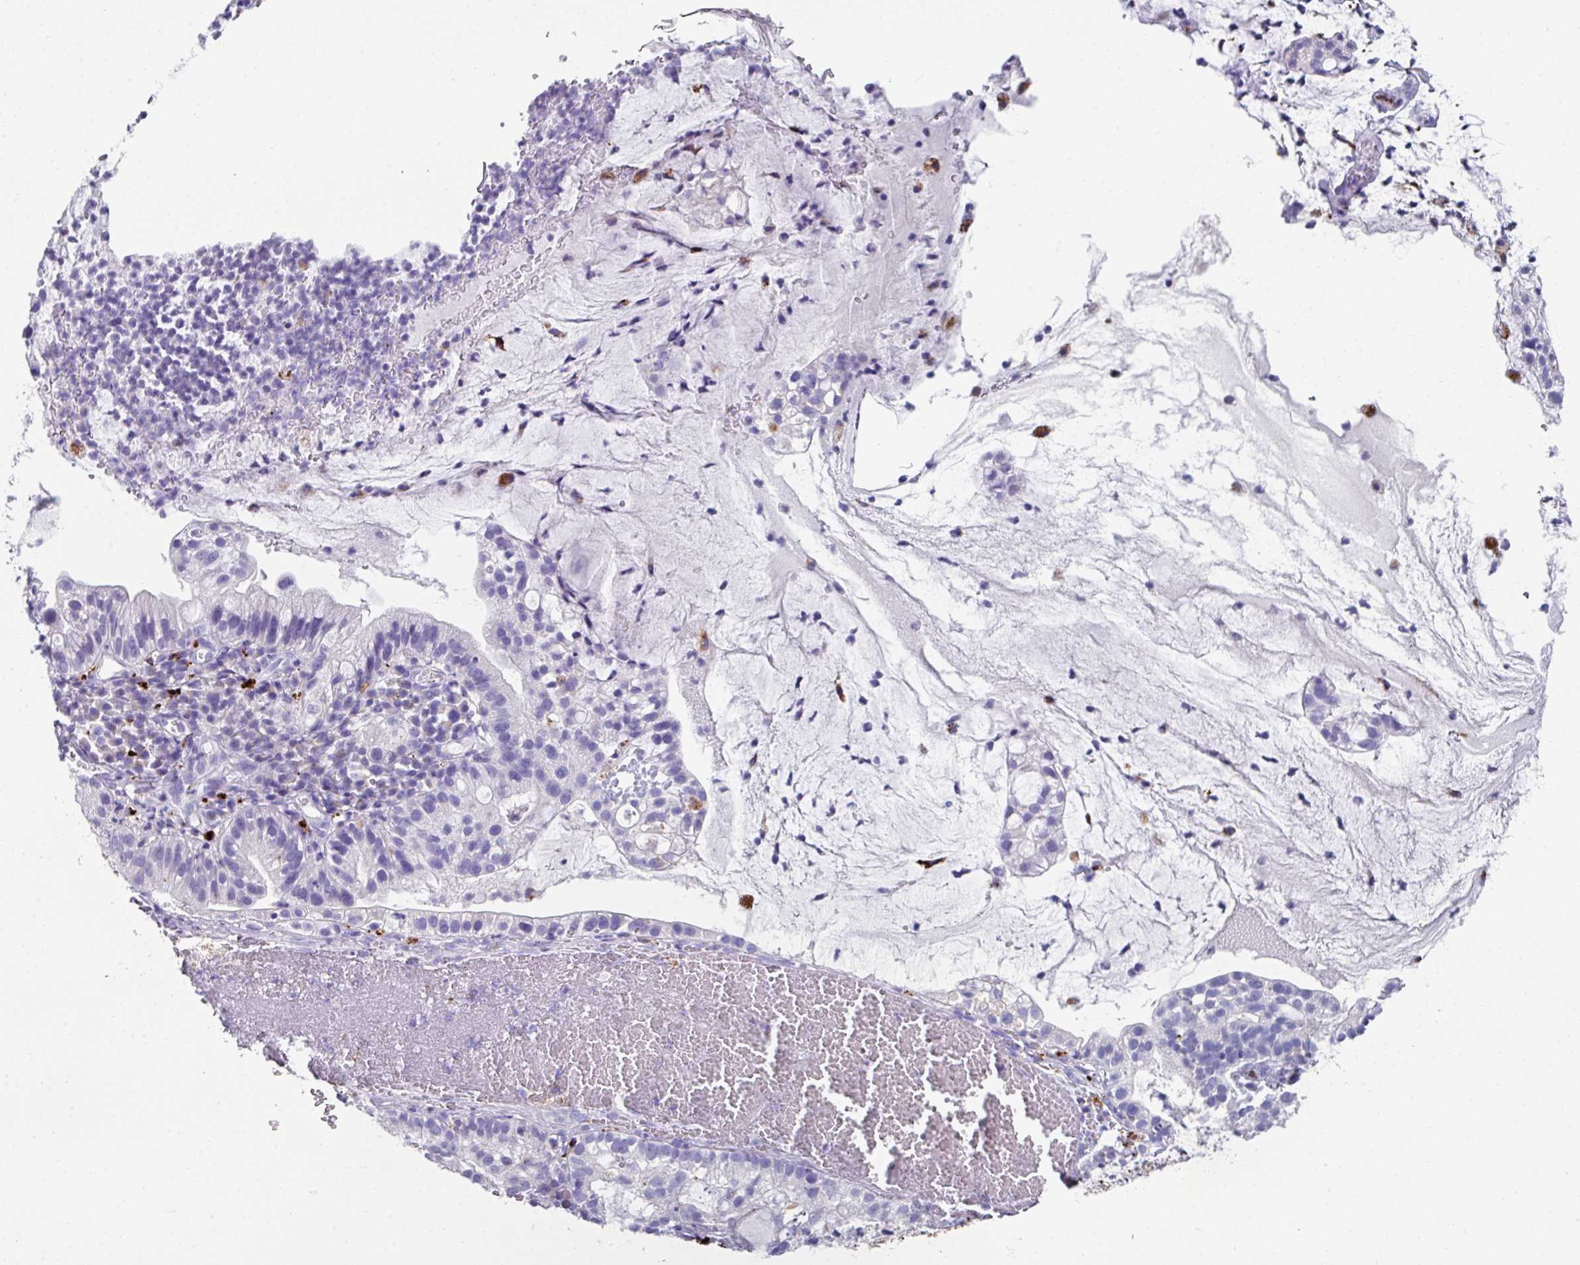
{"staining": {"intensity": "negative", "quantity": "none", "location": "none"}, "tissue": "cervical cancer", "cell_type": "Tumor cells", "image_type": "cancer", "snomed": [{"axis": "morphology", "description": "Adenocarcinoma, NOS"}, {"axis": "topography", "description": "Cervix"}], "caption": "This is an immunohistochemistry image of human cervical adenocarcinoma. There is no staining in tumor cells.", "gene": "CPVL", "patient": {"sex": "female", "age": 41}}